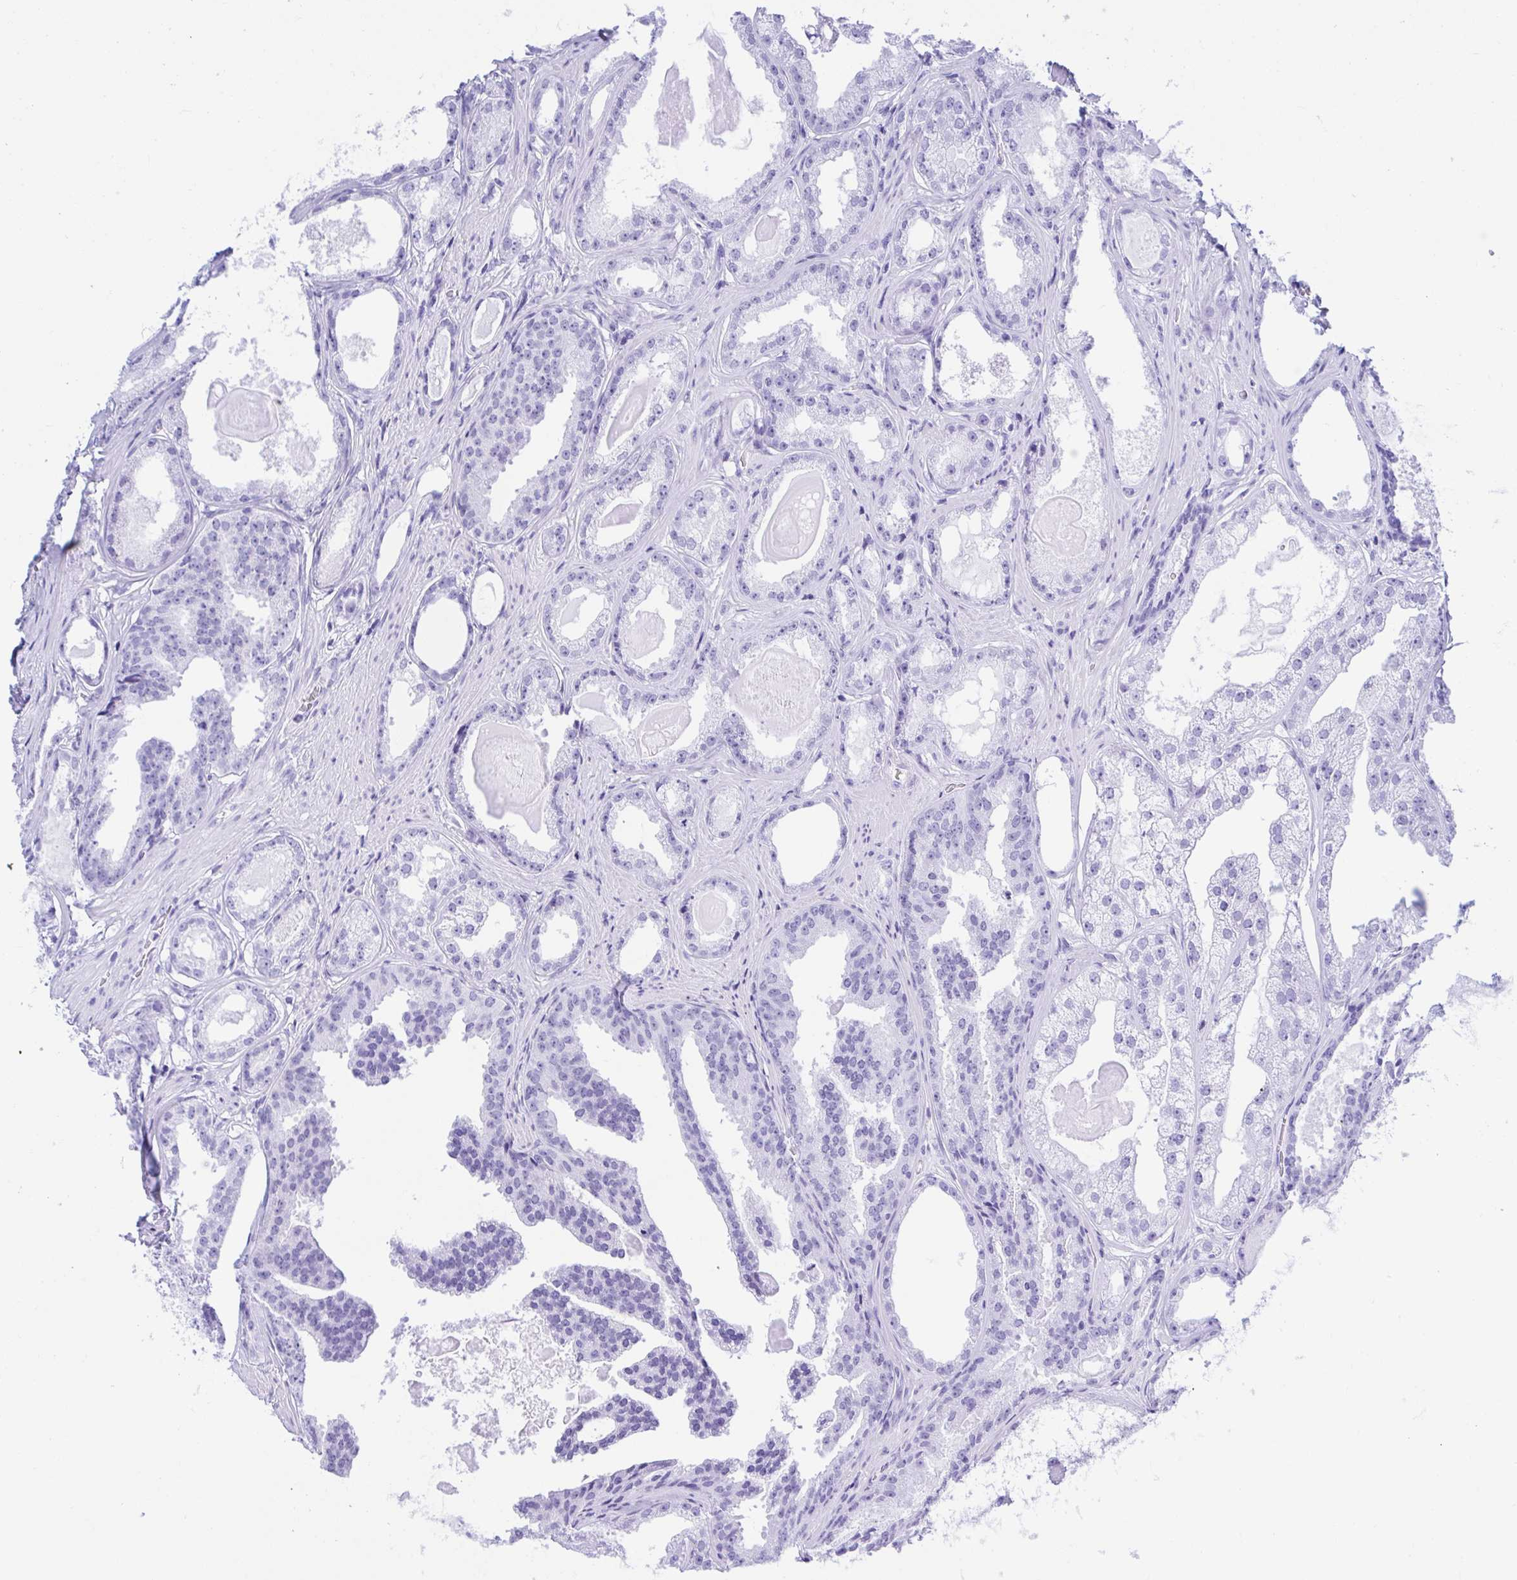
{"staining": {"intensity": "negative", "quantity": "none", "location": "none"}, "tissue": "prostate cancer", "cell_type": "Tumor cells", "image_type": "cancer", "snomed": [{"axis": "morphology", "description": "Adenocarcinoma, Low grade"}, {"axis": "topography", "description": "Prostate"}], "caption": "Low-grade adenocarcinoma (prostate) was stained to show a protein in brown. There is no significant expression in tumor cells.", "gene": "THOP1", "patient": {"sex": "male", "age": 65}}